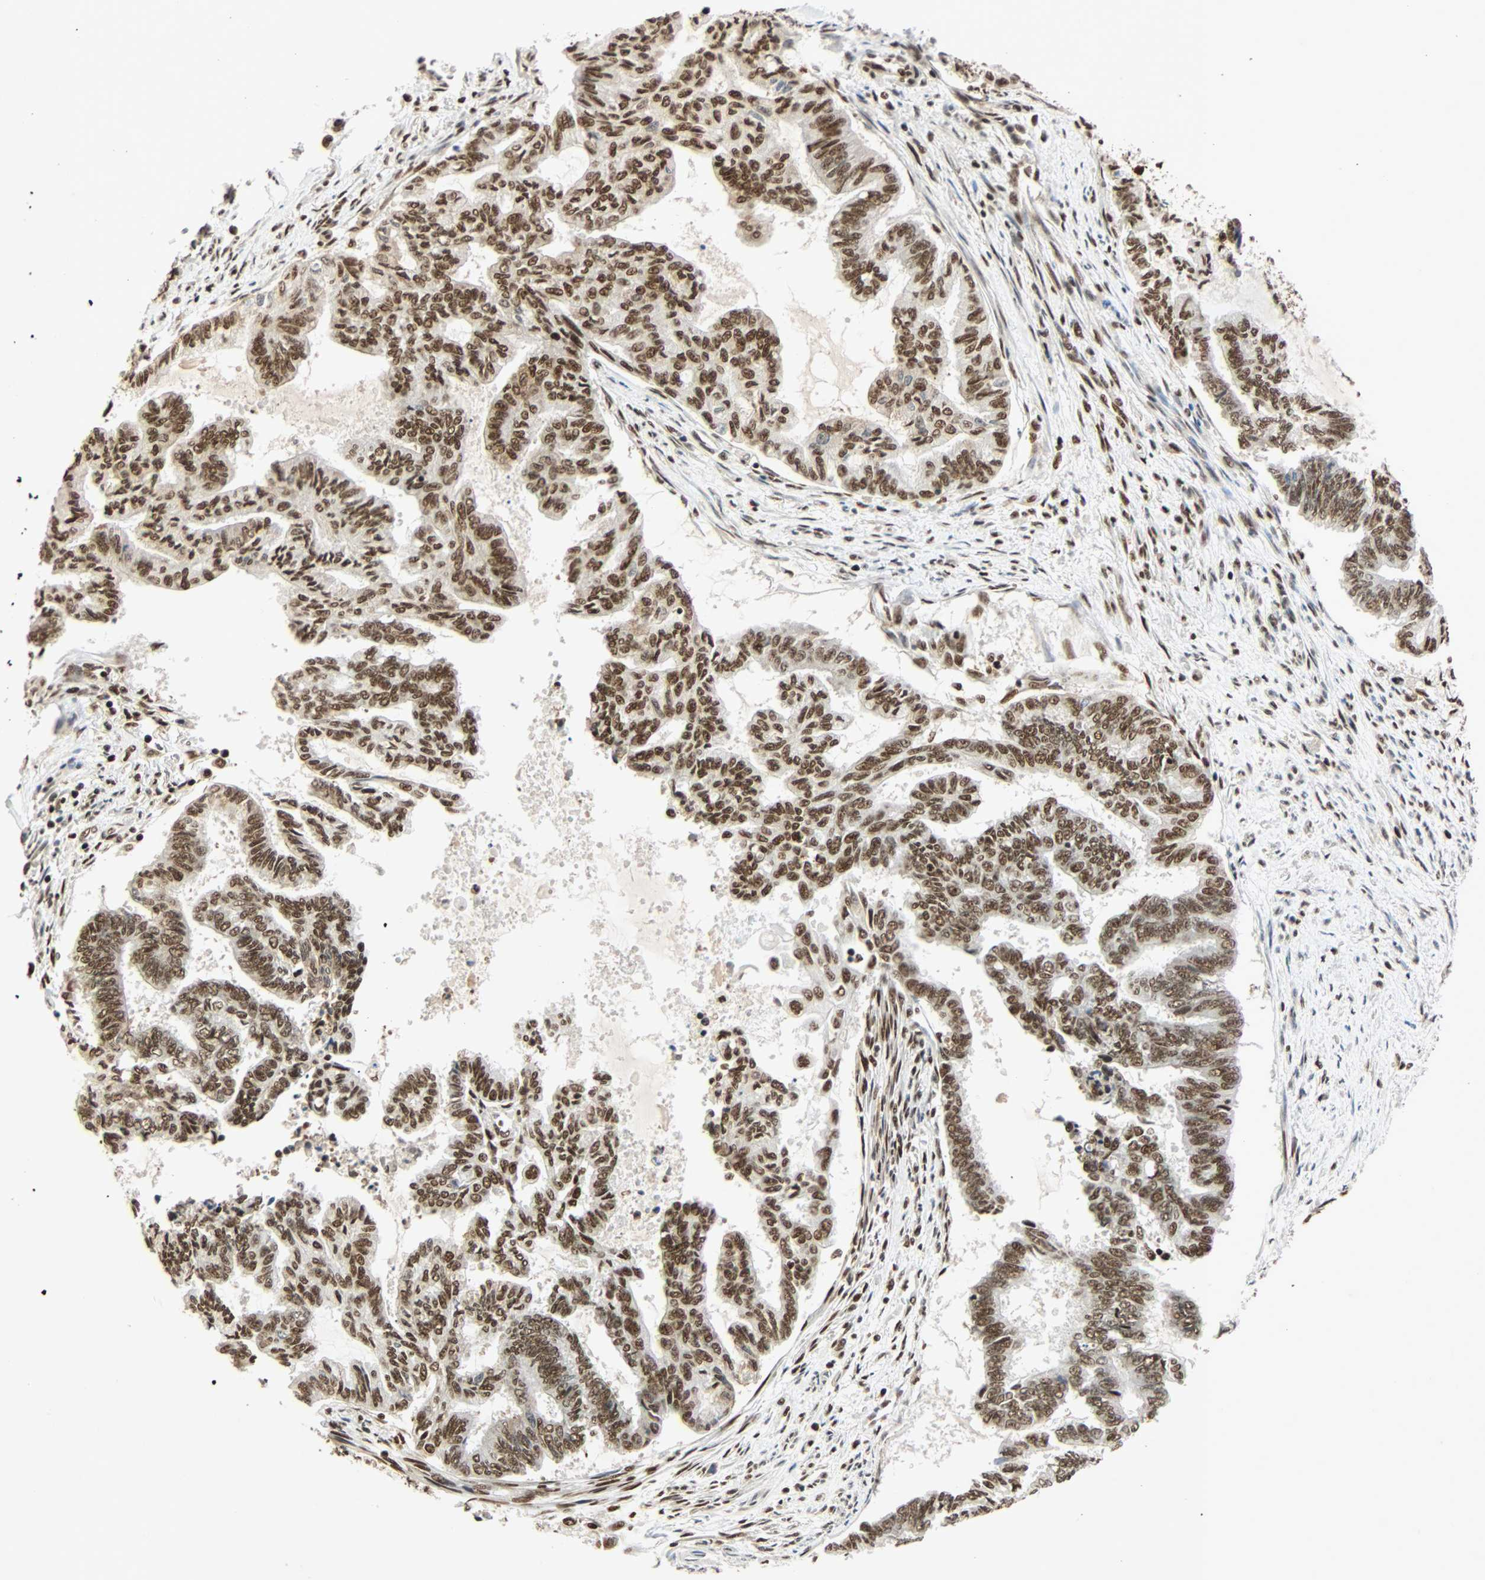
{"staining": {"intensity": "moderate", "quantity": ">75%", "location": "nuclear"}, "tissue": "endometrial cancer", "cell_type": "Tumor cells", "image_type": "cancer", "snomed": [{"axis": "morphology", "description": "Adenocarcinoma, NOS"}, {"axis": "topography", "description": "Endometrium"}], "caption": "Moderate nuclear staining is seen in about >75% of tumor cells in endometrial cancer (adenocarcinoma). (DAB IHC with brightfield microscopy, high magnification).", "gene": "CDK12", "patient": {"sex": "female", "age": 86}}